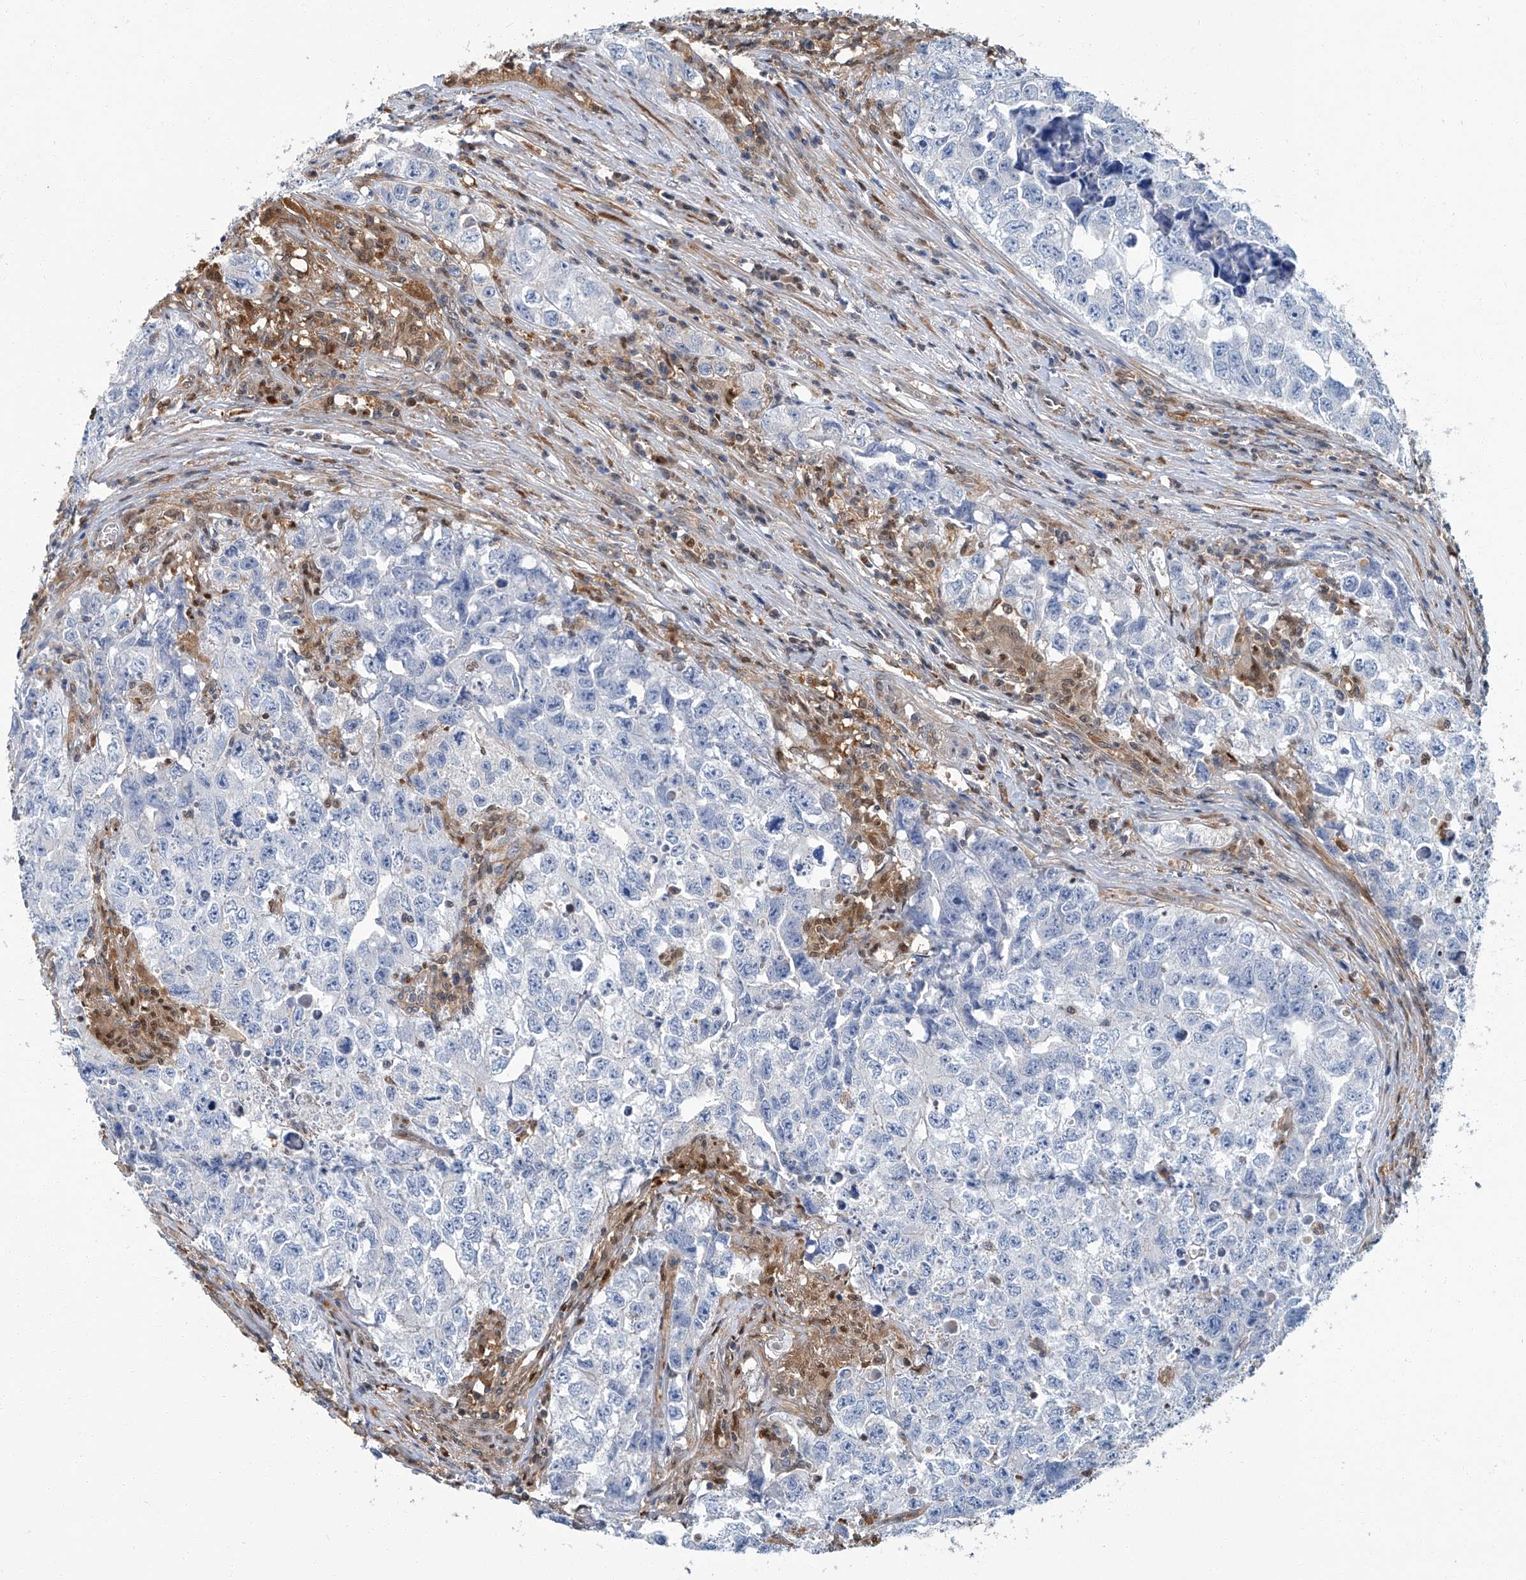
{"staining": {"intensity": "negative", "quantity": "none", "location": "none"}, "tissue": "testis cancer", "cell_type": "Tumor cells", "image_type": "cancer", "snomed": [{"axis": "morphology", "description": "Seminoma, NOS"}, {"axis": "morphology", "description": "Carcinoma, Embryonal, NOS"}, {"axis": "topography", "description": "Testis"}], "caption": "Image shows no significant protein positivity in tumor cells of testis cancer.", "gene": "PSMB10", "patient": {"sex": "male", "age": 43}}